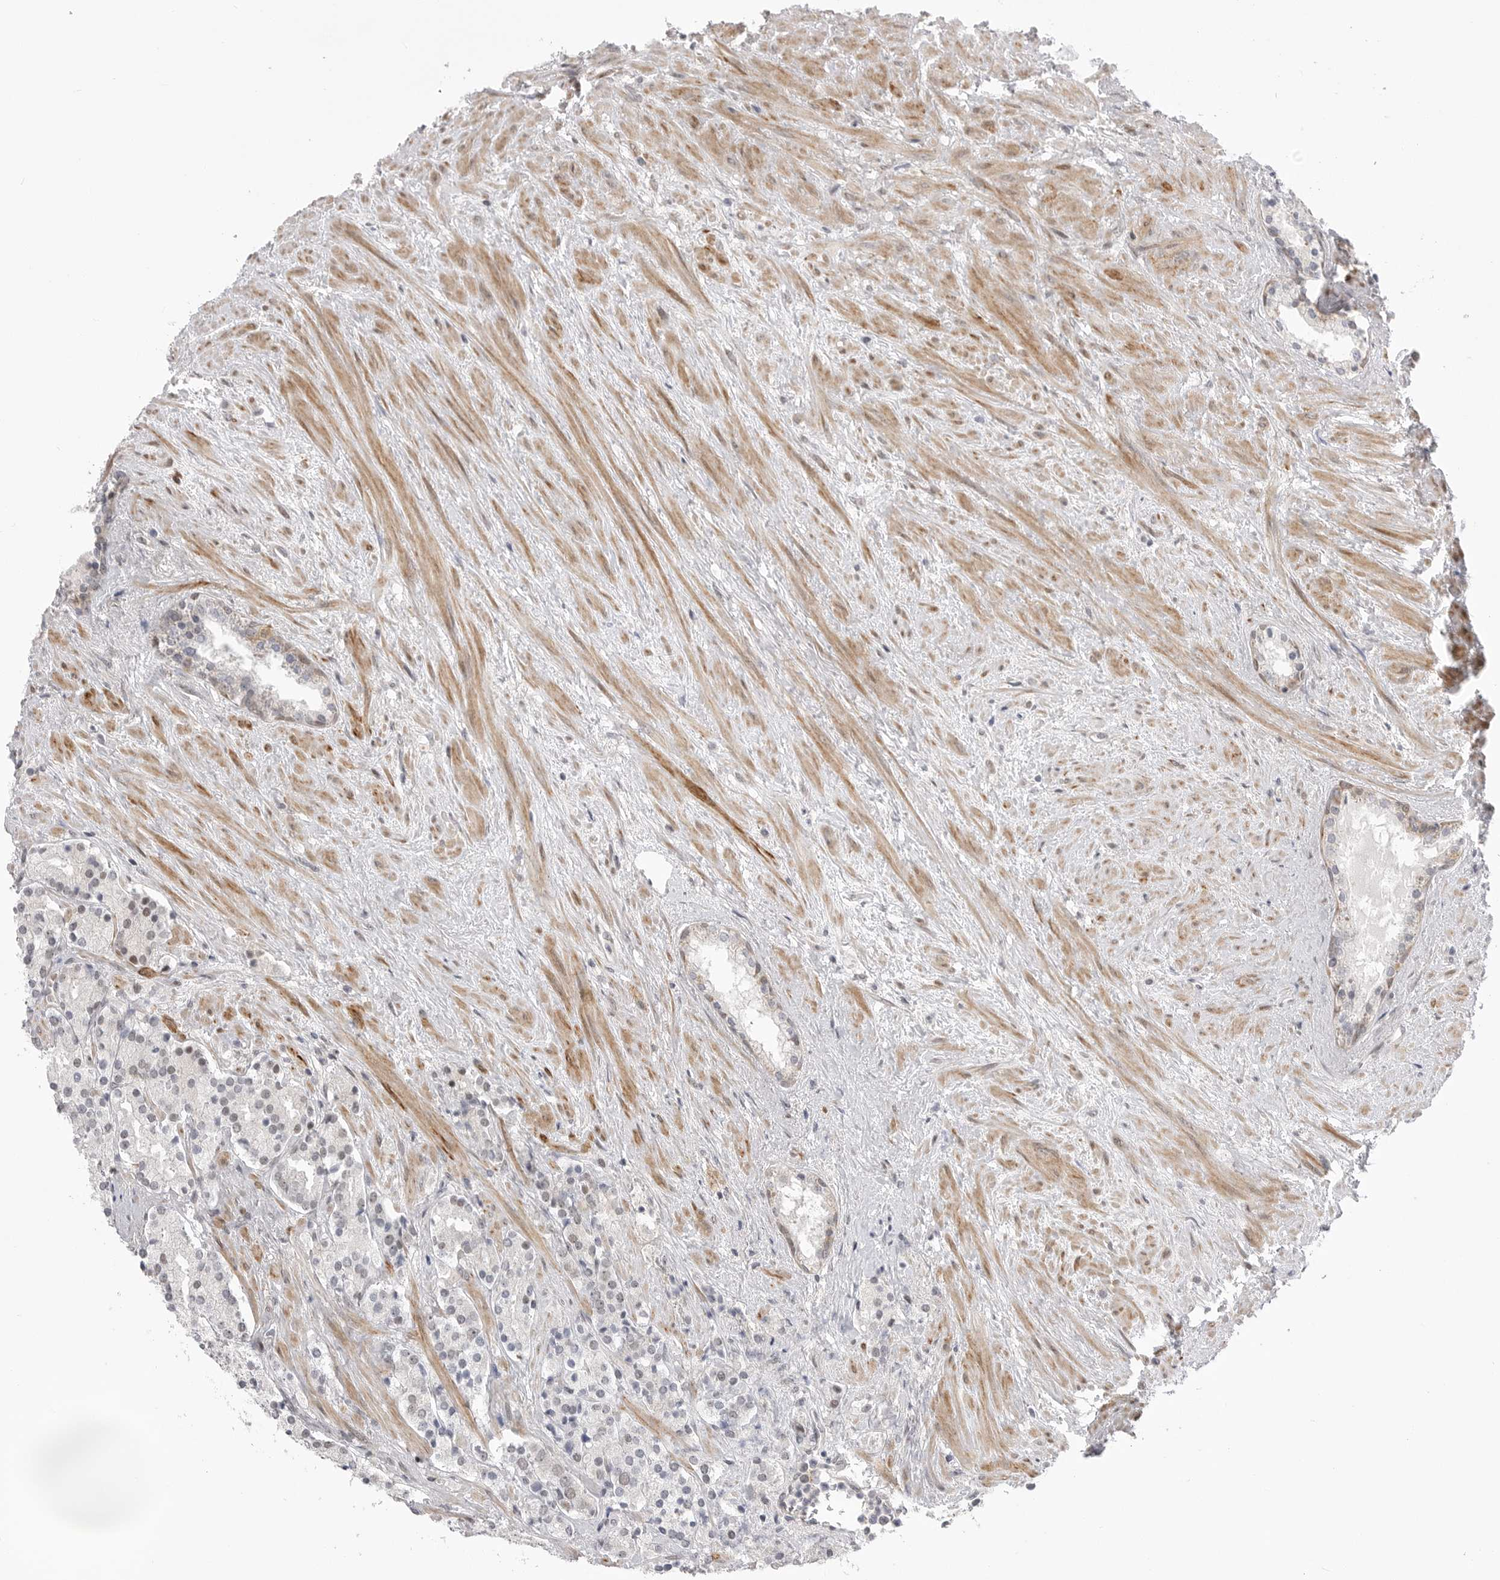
{"staining": {"intensity": "weak", "quantity": "<25%", "location": "nuclear"}, "tissue": "prostate cancer", "cell_type": "Tumor cells", "image_type": "cancer", "snomed": [{"axis": "morphology", "description": "Adenocarcinoma, High grade"}, {"axis": "topography", "description": "Prostate"}], "caption": "There is no significant positivity in tumor cells of prostate cancer (high-grade adenocarcinoma).", "gene": "GGT6", "patient": {"sex": "male", "age": 71}}